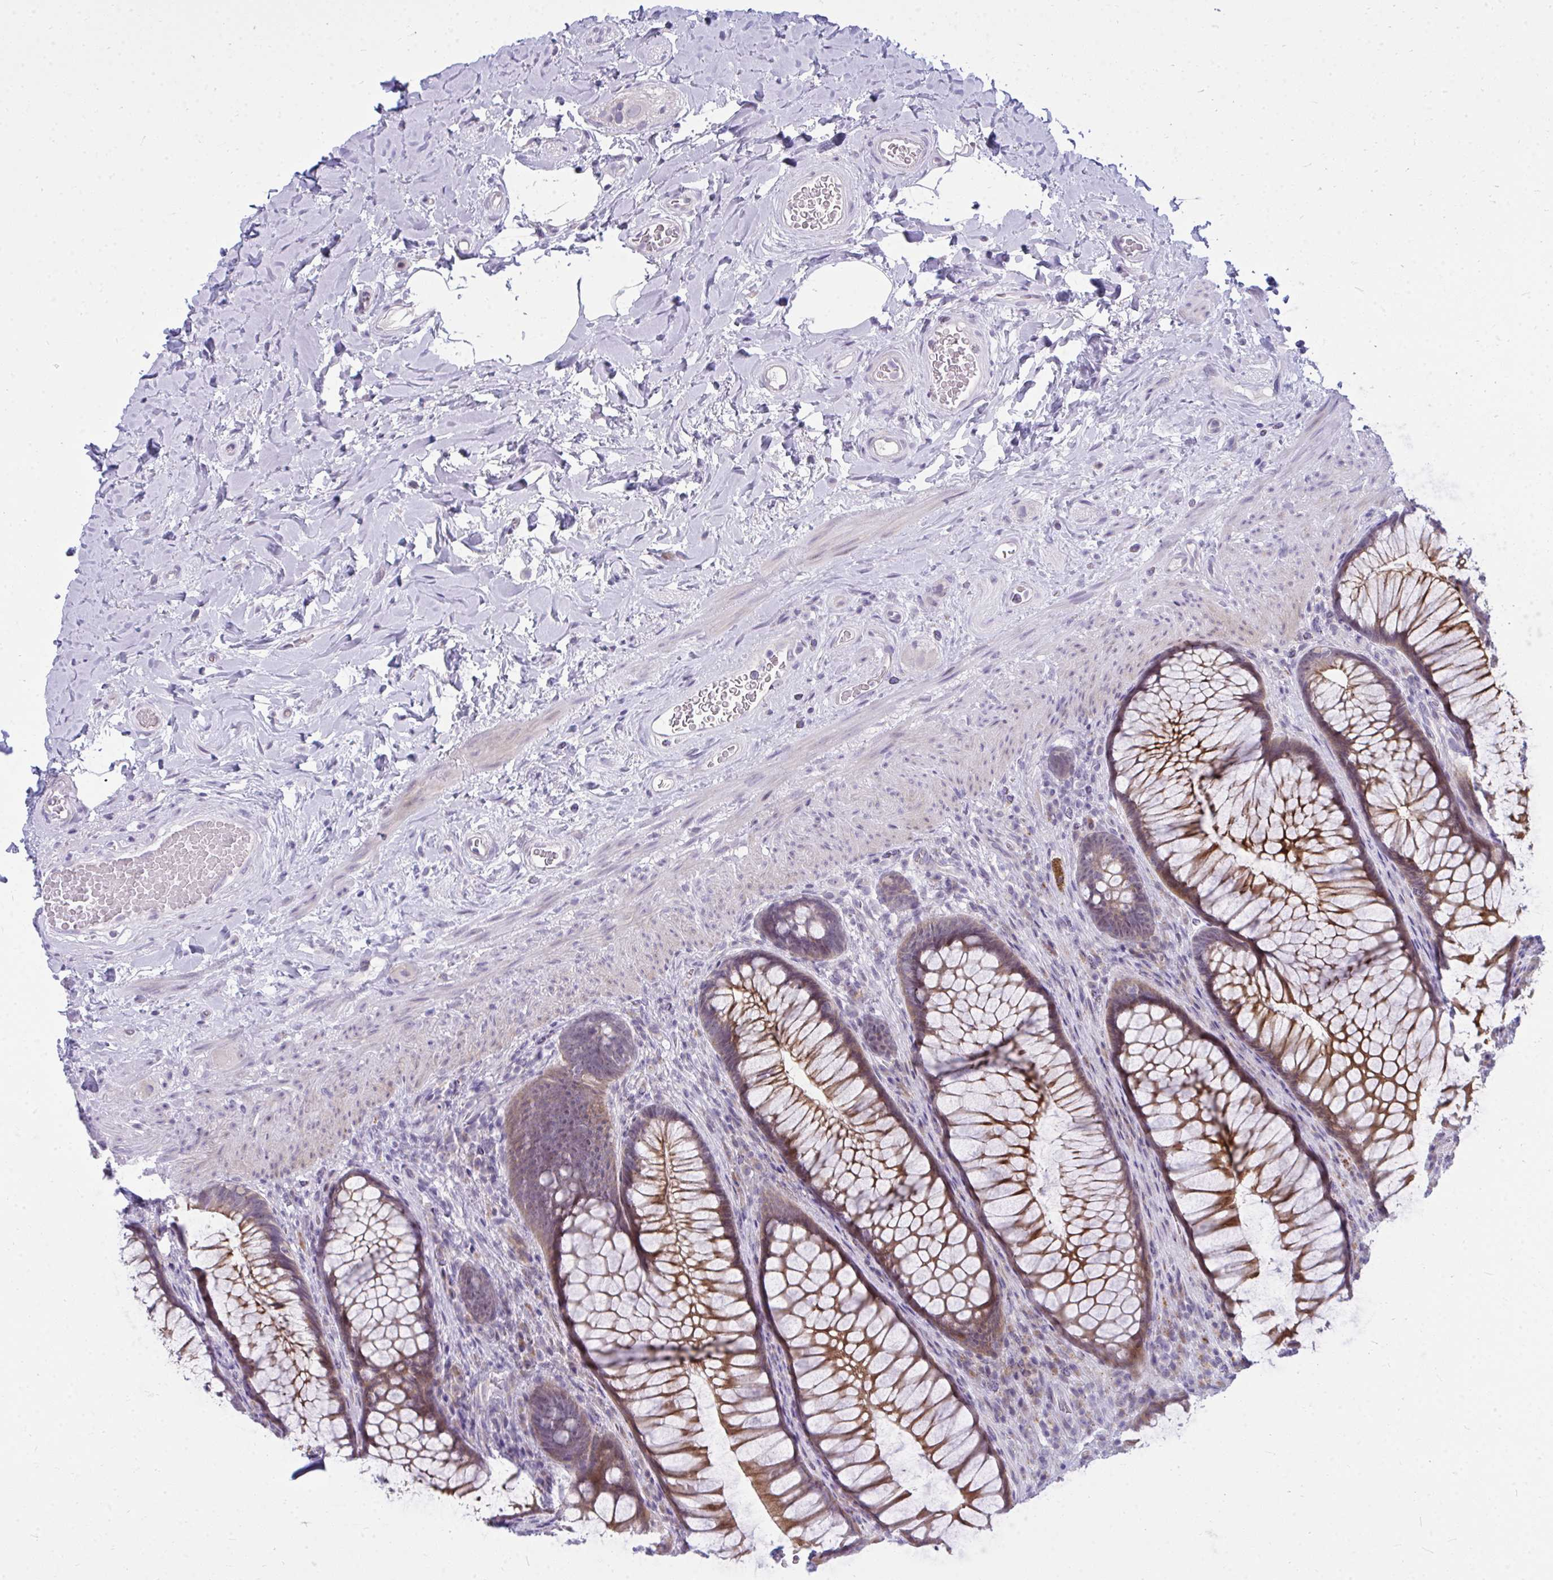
{"staining": {"intensity": "moderate", "quantity": ">75%", "location": "cytoplasmic/membranous"}, "tissue": "rectum", "cell_type": "Glandular cells", "image_type": "normal", "snomed": [{"axis": "morphology", "description": "Normal tissue, NOS"}, {"axis": "topography", "description": "Rectum"}], "caption": "This photomicrograph demonstrates immunohistochemistry staining of unremarkable rectum, with medium moderate cytoplasmic/membranous positivity in about >75% of glandular cells.", "gene": "ZSCAN25", "patient": {"sex": "male", "age": 53}}